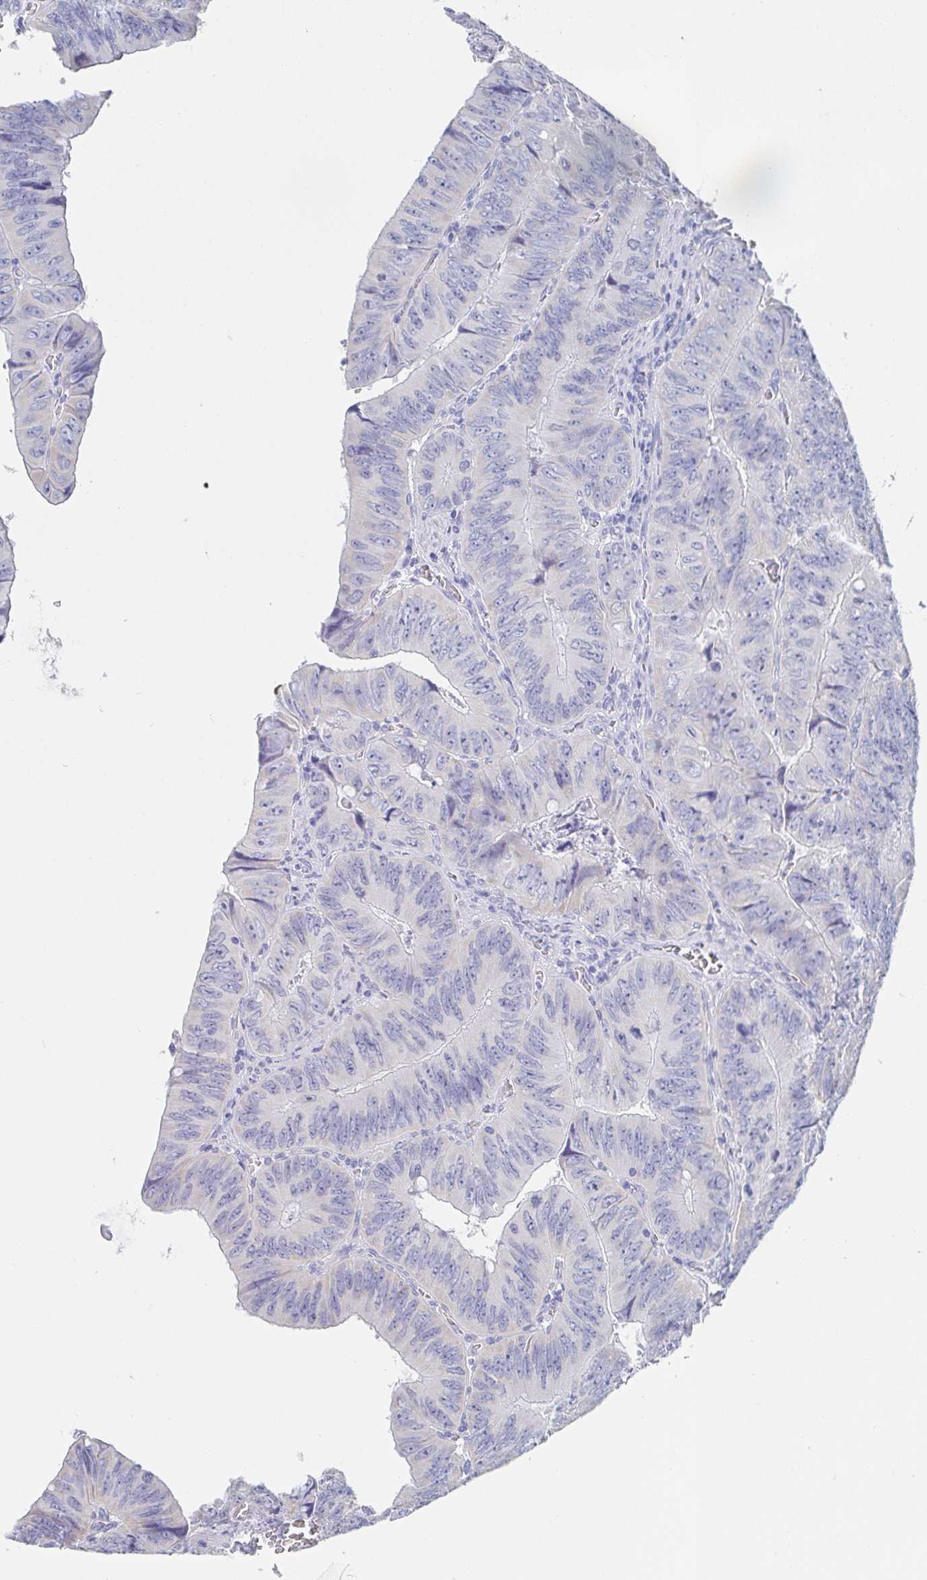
{"staining": {"intensity": "negative", "quantity": "none", "location": "none"}, "tissue": "colorectal cancer", "cell_type": "Tumor cells", "image_type": "cancer", "snomed": [{"axis": "morphology", "description": "Adenocarcinoma, NOS"}, {"axis": "topography", "description": "Colon"}], "caption": "This is a histopathology image of immunohistochemistry staining of colorectal adenocarcinoma, which shows no positivity in tumor cells.", "gene": "PACSIN1", "patient": {"sex": "female", "age": 84}}